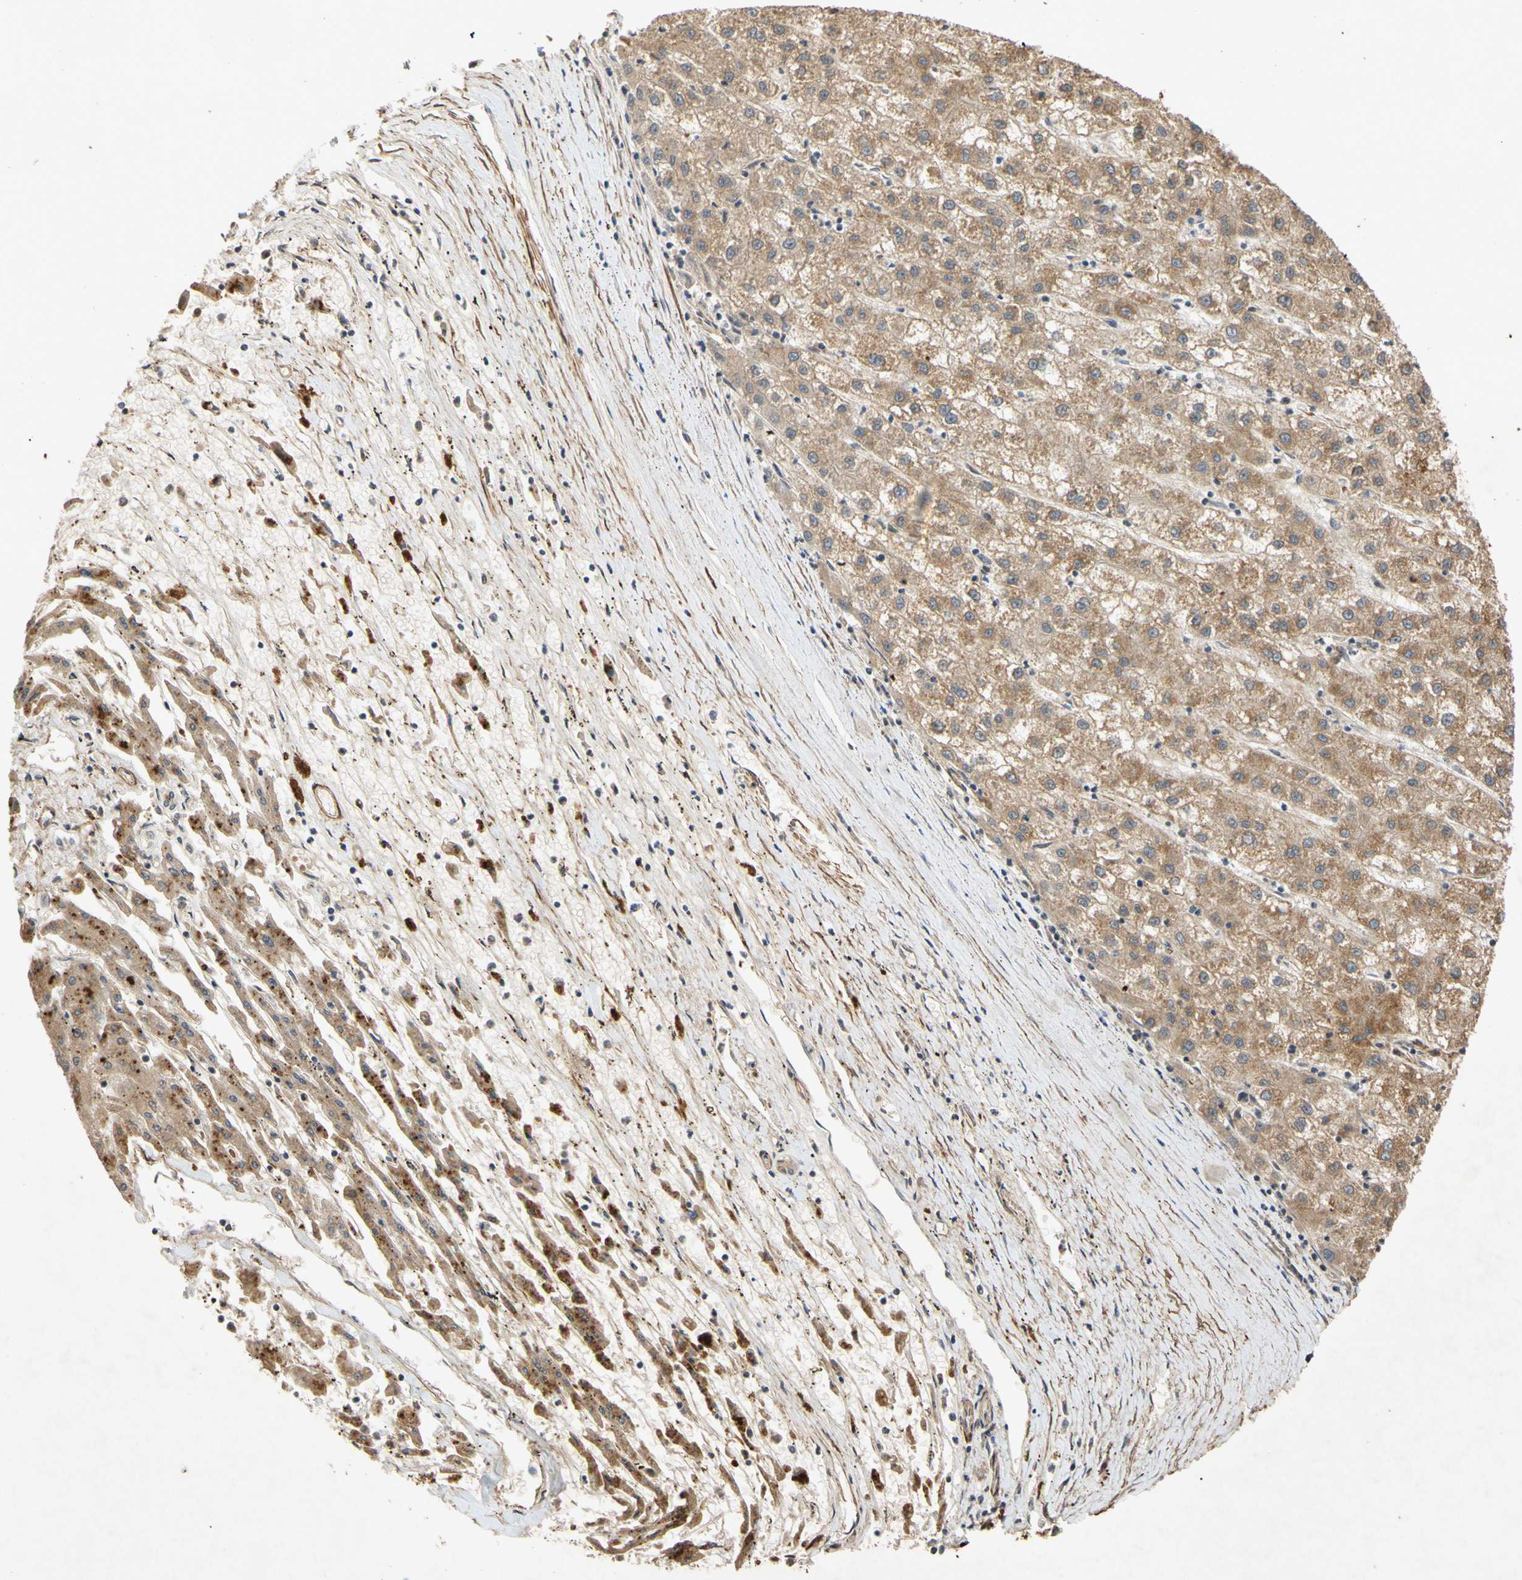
{"staining": {"intensity": "moderate", "quantity": ">75%", "location": "cytoplasmic/membranous"}, "tissue": "liver cancer", "cell_type": "Tumor cells", "image_type": "cancer", "snomed": [{"axis": "morphology", "description": "Carcinoma, Hepatocellular, NOS"}, {"axis": "topography", "description": "Liver"}], "caption": "Tumor cells show moderate cytoplasmic/membranous positivity in approximately >75% of cells in liver cancer (hepatocellular carcinoma). (DAB IHC, brown staining for protein, blue staining for nuclei).", "gene": "PARD6A", "patient": {"sex": "male", "age": 72}}